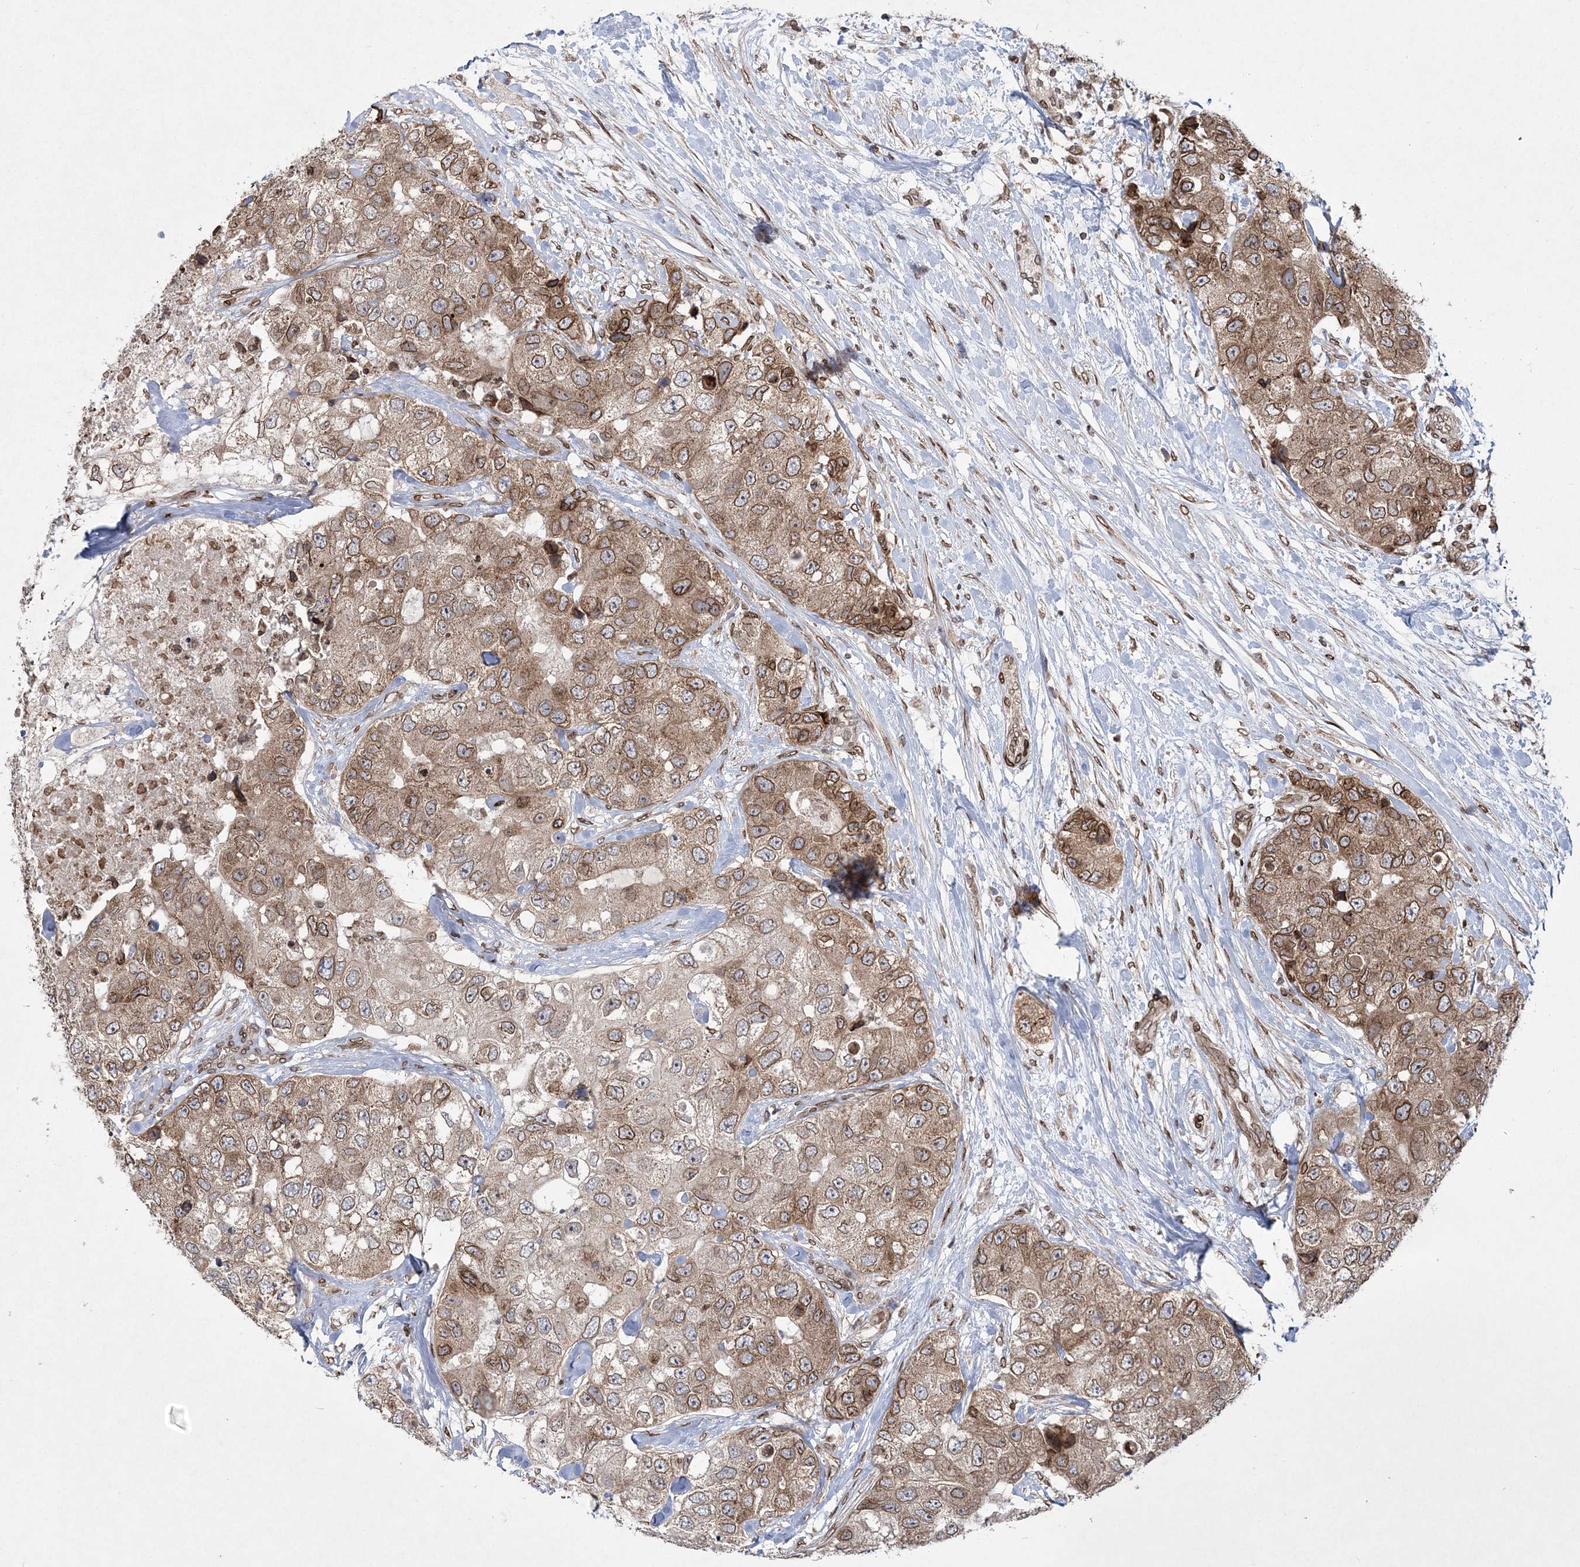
{"staining": {"intensity": "moderate", "quantity": ">75%", "location": "cytoplasmic/membranous,nuclear"}, "tissue": "breast cancer", "cell_type": "Tumor cells", "image_type": "cancer", "snomed": [{"axis": "morphology", "description": "Duct carcinoma"}, {"axis": "topography", "description": "Breast"}], "caption": "Protein expression analysis of human intraductal carcinoma (breast) reveals moderate cytoplasmic/membranous and nuclear expression in approximately >75% of tumor cells.", "gene": "DNAJC27", "patient": {"sex": "female", "age": 62}}